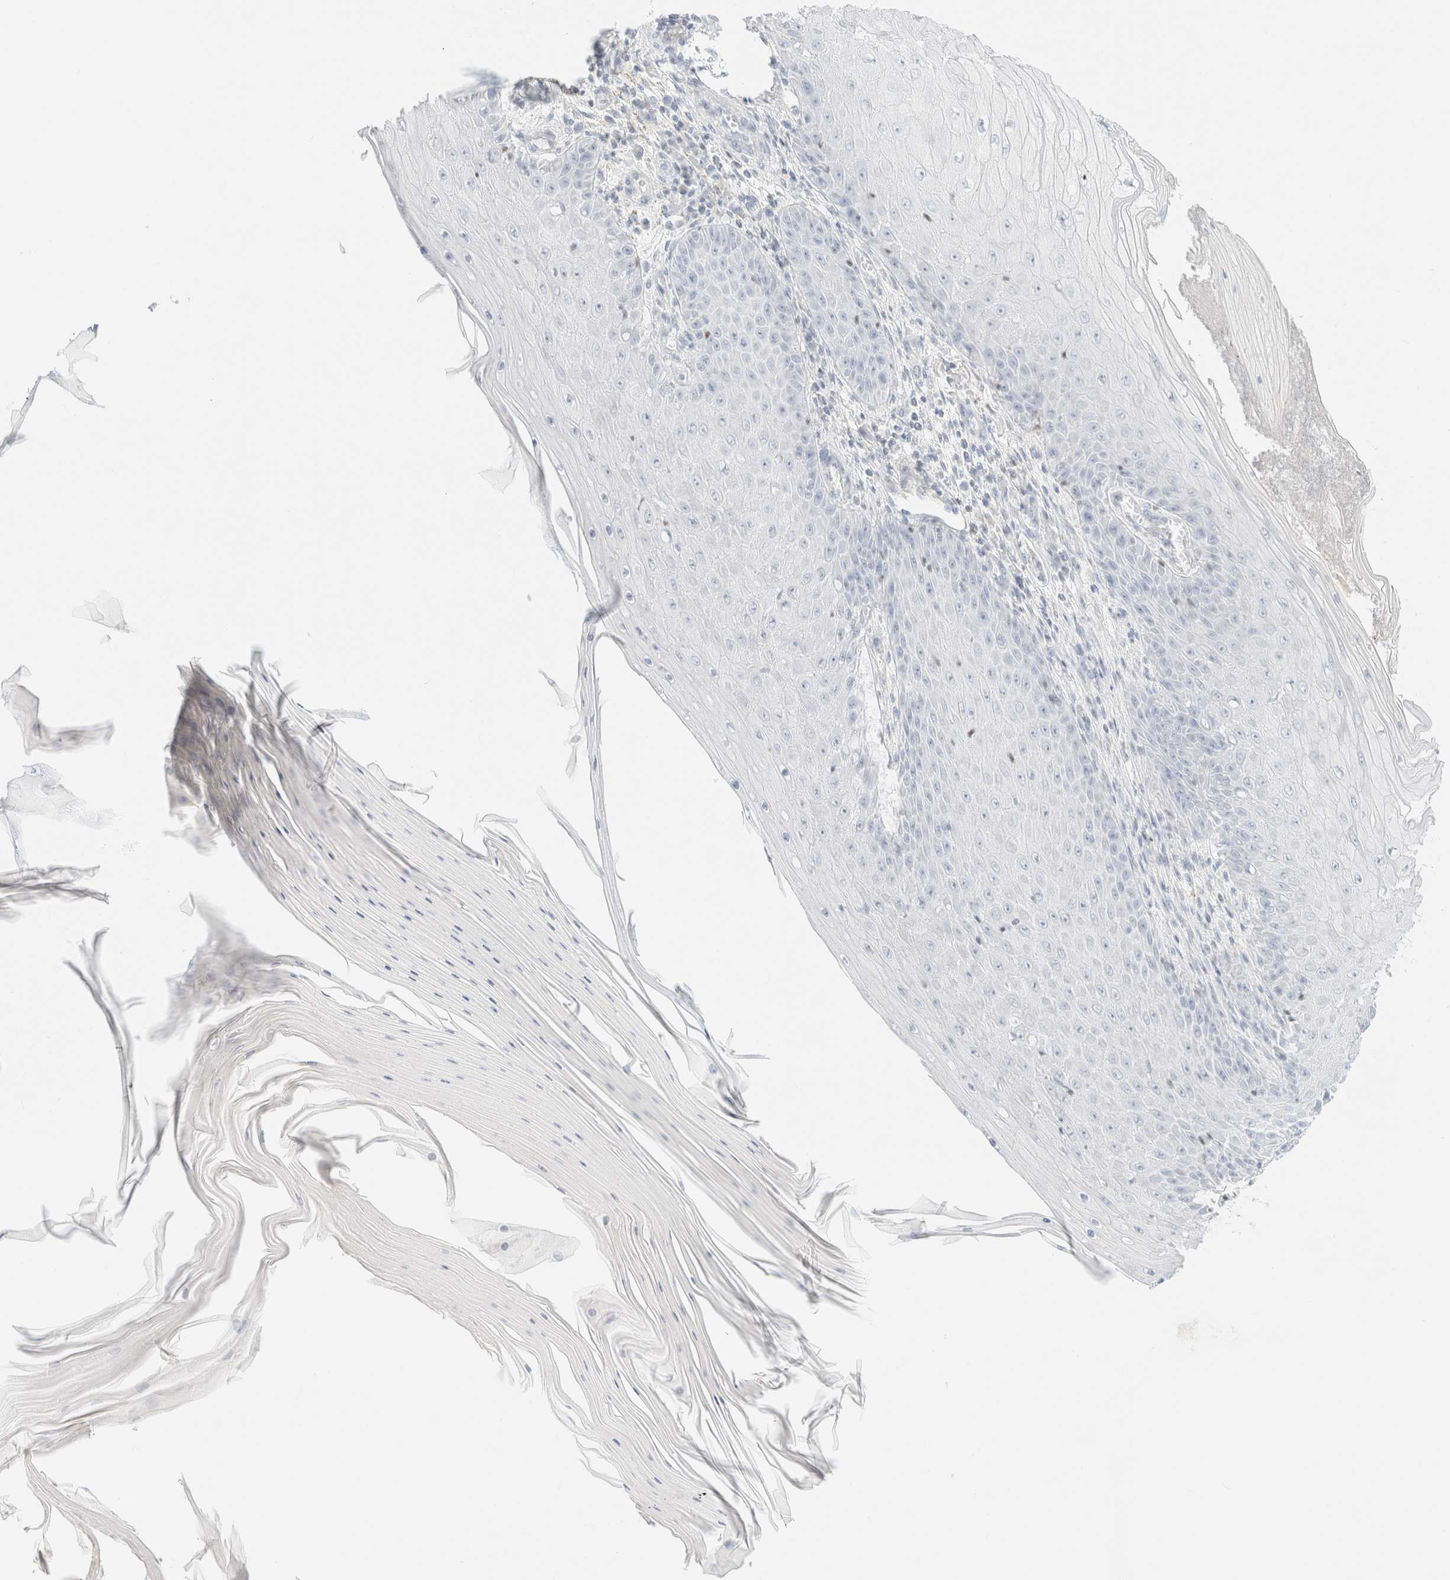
{"staining": {"intensity": "negative", "quantity": "none", "location": "none"}, "tissue": "skin cancer", "cell_type": "Tumor cells", "image_type": "cancer", "snomed": [{"axis": "morphology", "description": "Squamous cell carcinoma, NOS"}, {"axis": "topography", "description": "Skin"}], "caption": "High power microscopy photomicrograph of an immunohistochemistry (IHC) photomicrograph of skin cancer, revealing no significant expression in tumor cells. (DAB immunohistochemistry (IHC) with hematoxylin counter stain).", "gene": "IKZF3", "patient": {"sex": "female", "age": 73}}